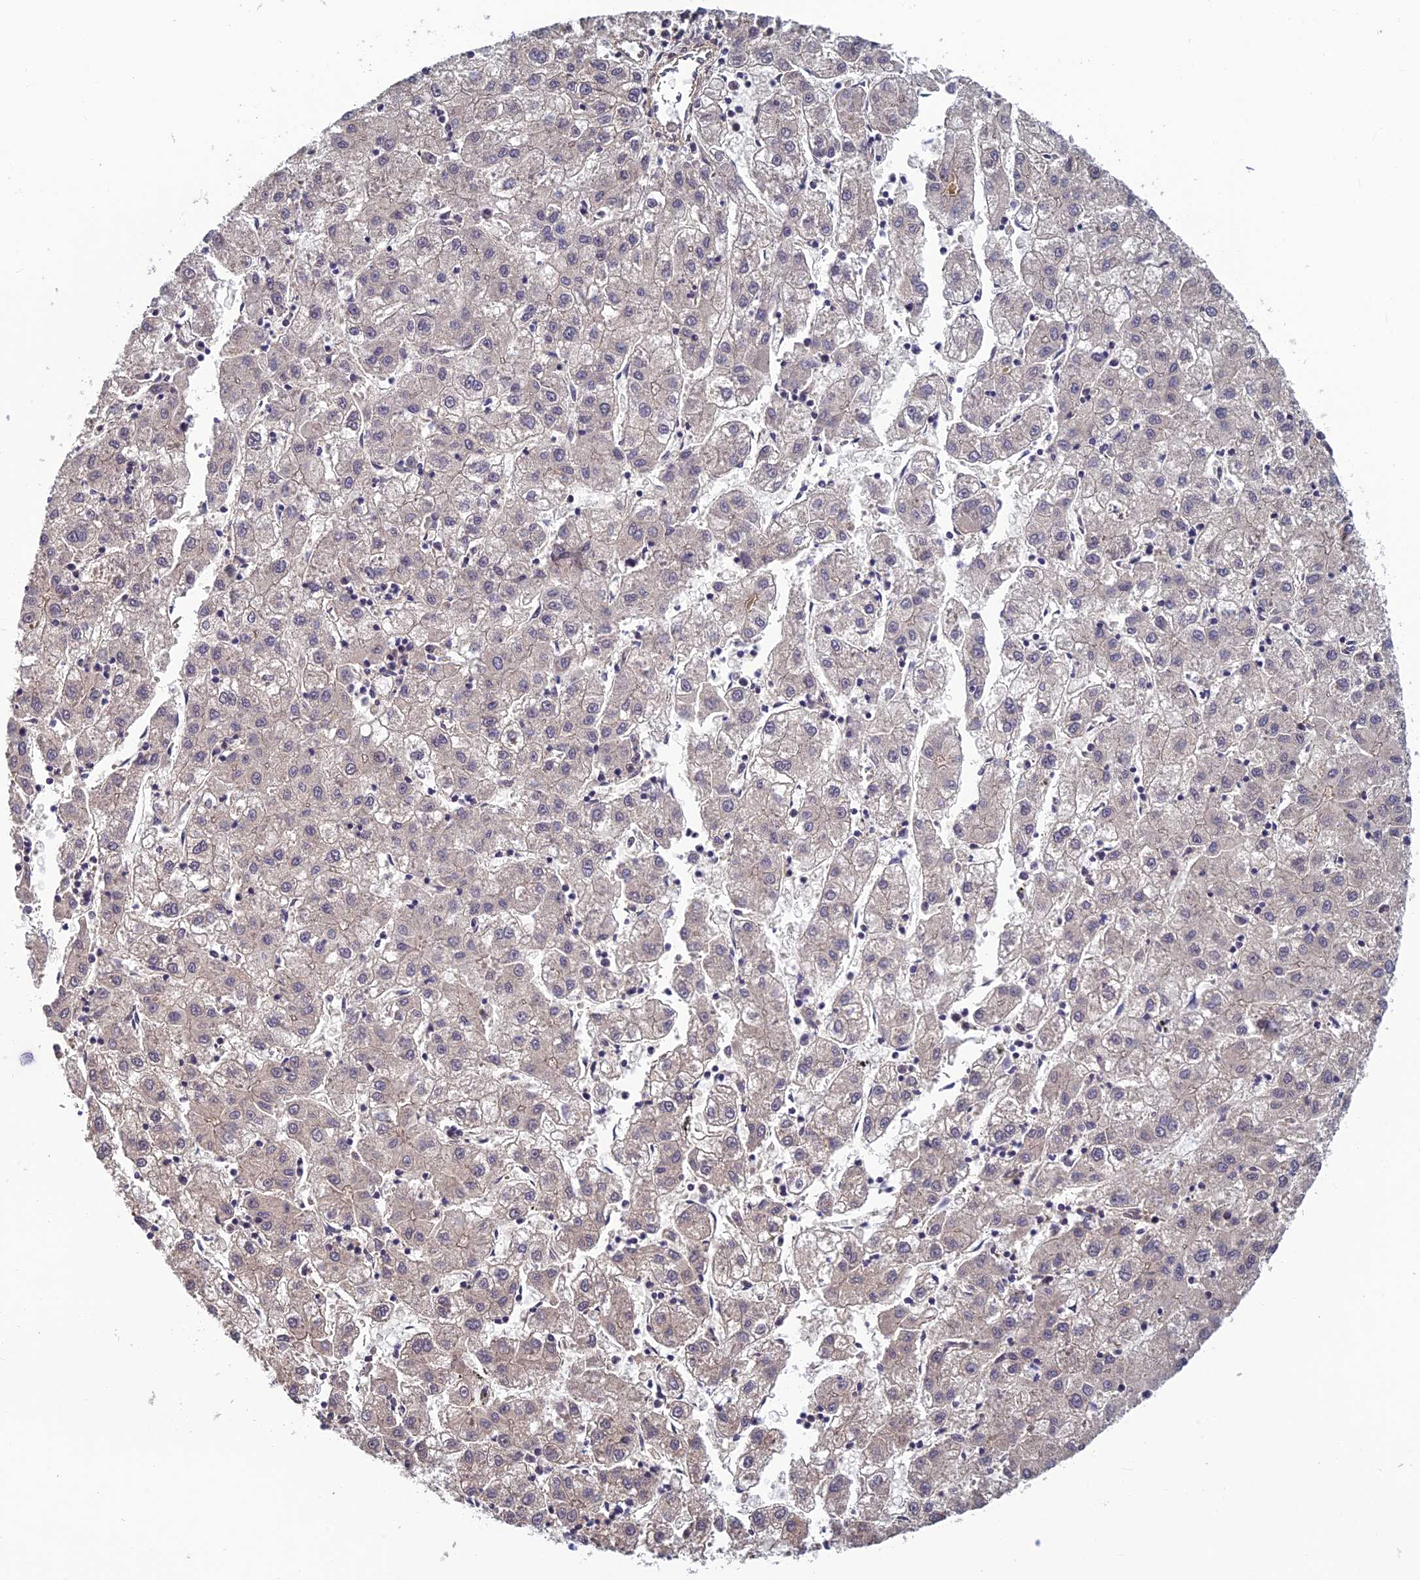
{"staining": {"intensity": "negative", "quantity": "none", "location": "none"}, "tissue": "liver cancer", "cell_type": "Tumor cells", "image_type": "cancer", "snomed": [{"axis": "morphology", "description": "Carcinoma, Hepatocellular, NOS"}, {"axis": "topography", "description": "Liver"}], "caption": "Human liver cancer stained for a protein using IHC exhibits no staining in tumor cells.", "gene": "PIKFYVE", "patient": {"sex": "male", "age": 72}}